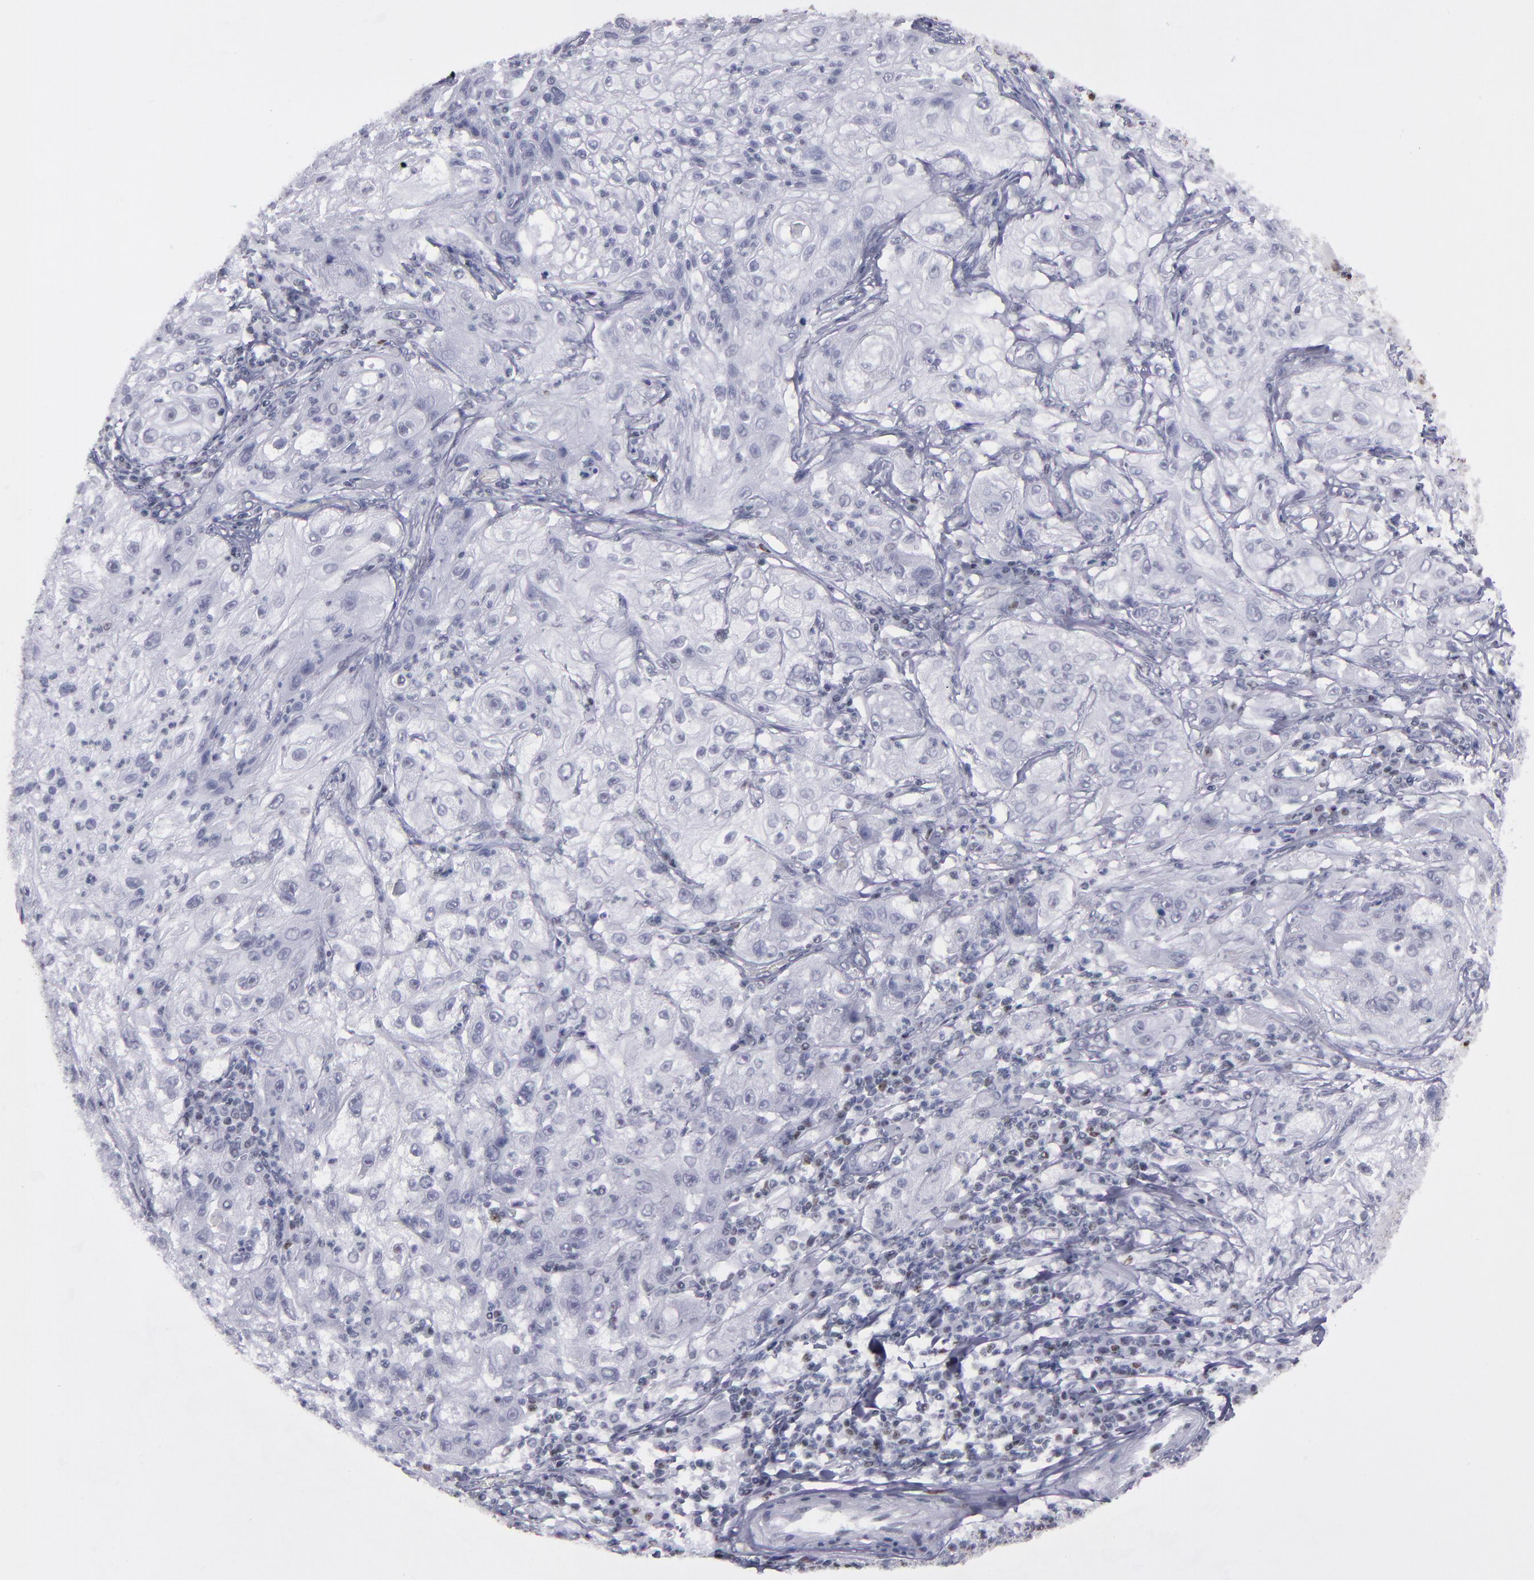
{"staining": {"intensity": "negative", "quantity": "none", "location": "none"}, "tissue": "lung cancer", "cell_type": "Tumor cells", "image_type": "cancer", "snomed": [{"axis": "morphology", "description": "Inflammation, NOS"}, {"axis": "morphology", "description": "Squamous cell carcinoma, NOS"}, {"axis": "topography", "description": "Lymph node"}, {"axis": "topography", "description": "Soft tissue"}, {"axis": "topography", "description": "Lung"}], "caption": "Tumor cells show no significant protein positivity in squamous cell carcinoma (lung).", "gene": "TERF2", "patient": {"sex": "male", "age": 66}}